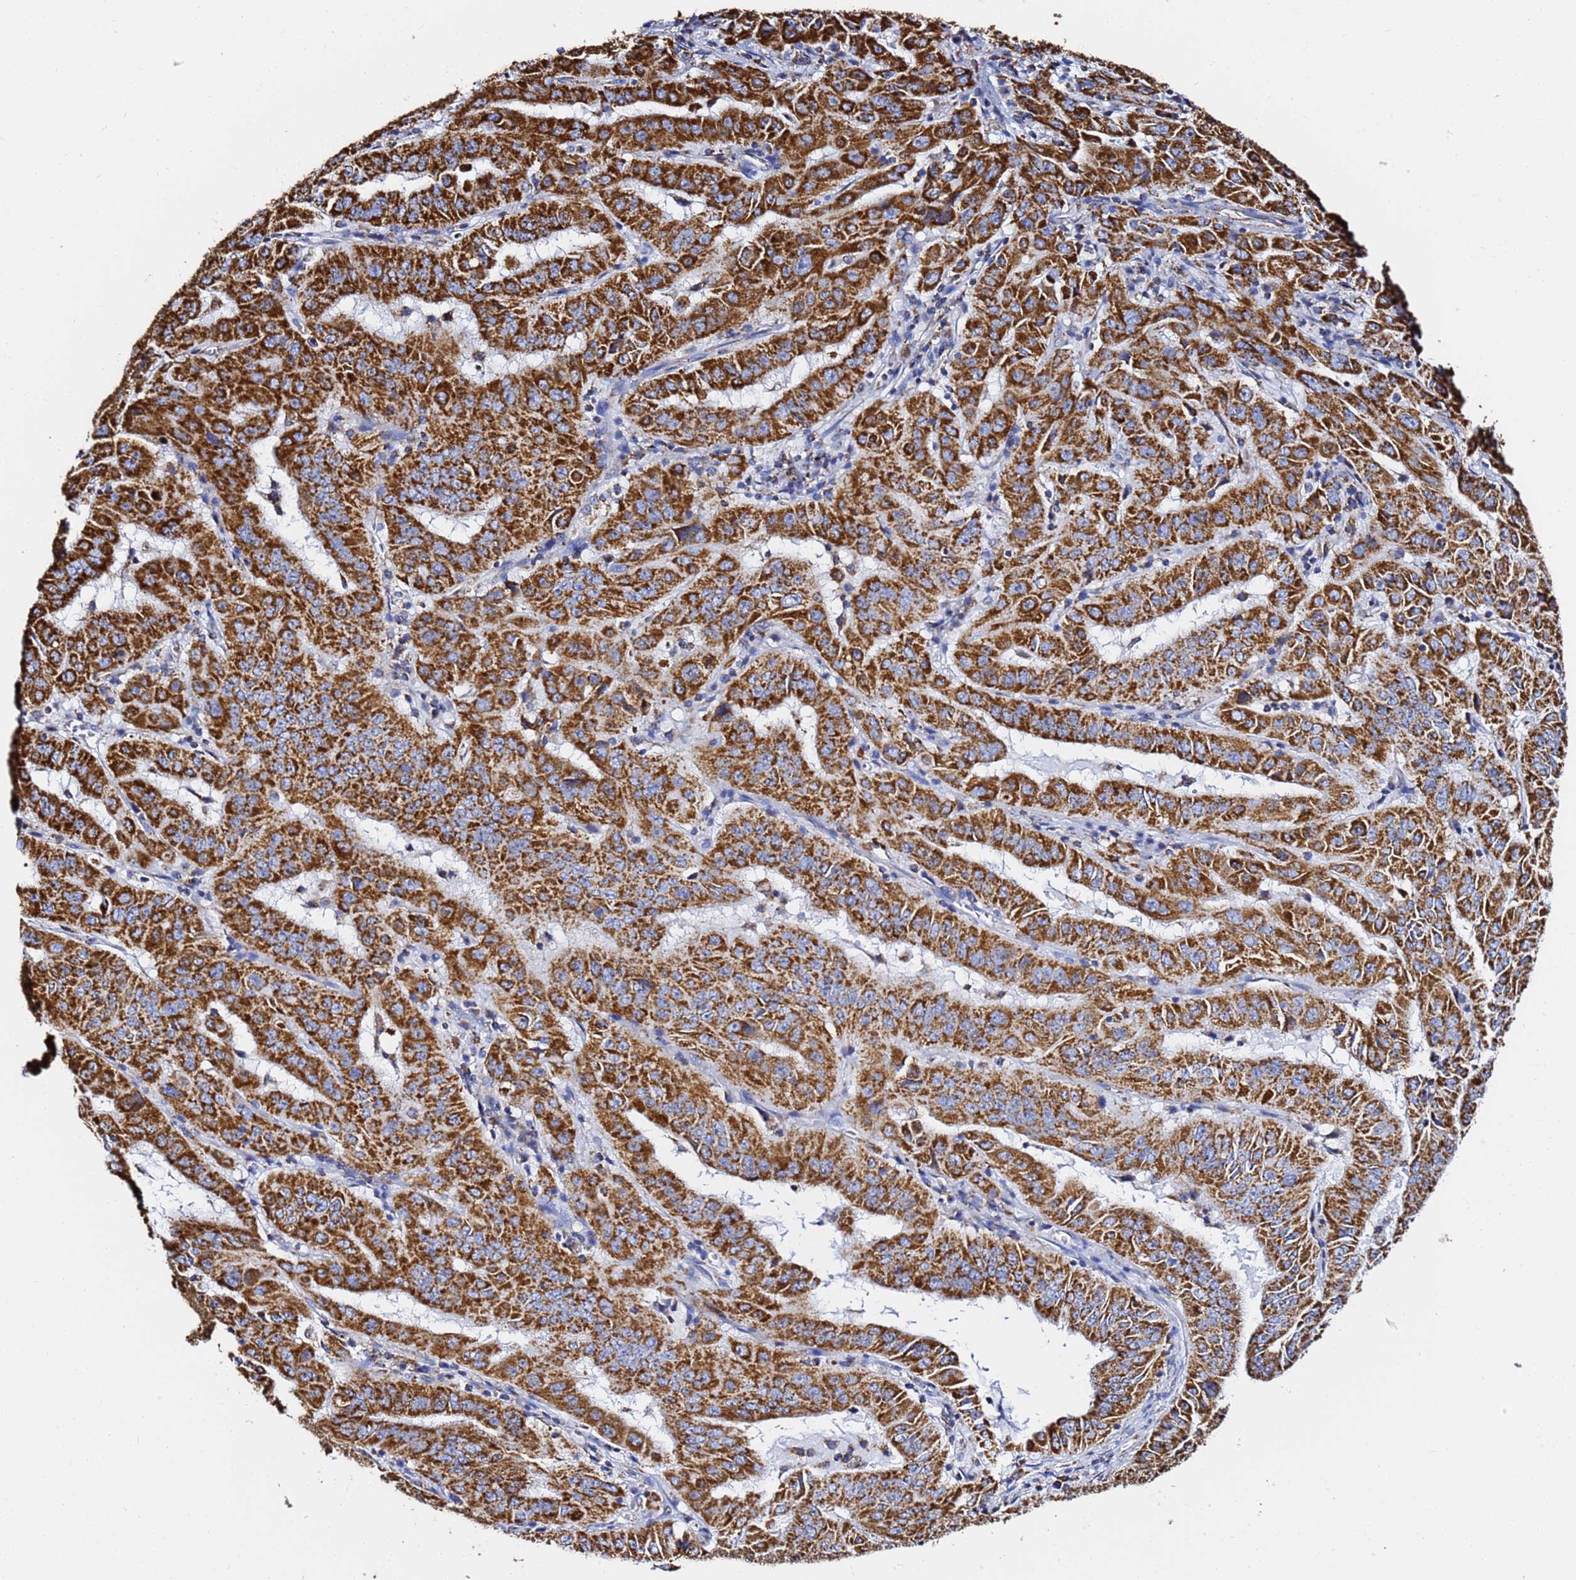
{"staining": {"intensity": "strong", "quantity": ">75%", "location": "cytoplasmic/membranous"}, "tissue": "pancreatic cancer", "cell_type": "Tumor cells", "image_type": "cancer", "snomed": [{"axis": "morphology", "description": "Adenocarcinoma, NOS"}, {"axis": "topography", "description": "Pancreas"}], "caption": "This histopathology image shows immunohistochemistry staining of human pancreatic cancer, with high strong cytoplasmic/membranous positivity in approximately >75% of tumor cells.", "gene": "PHB2", "patient": {"sex": "male", "age": 63}}